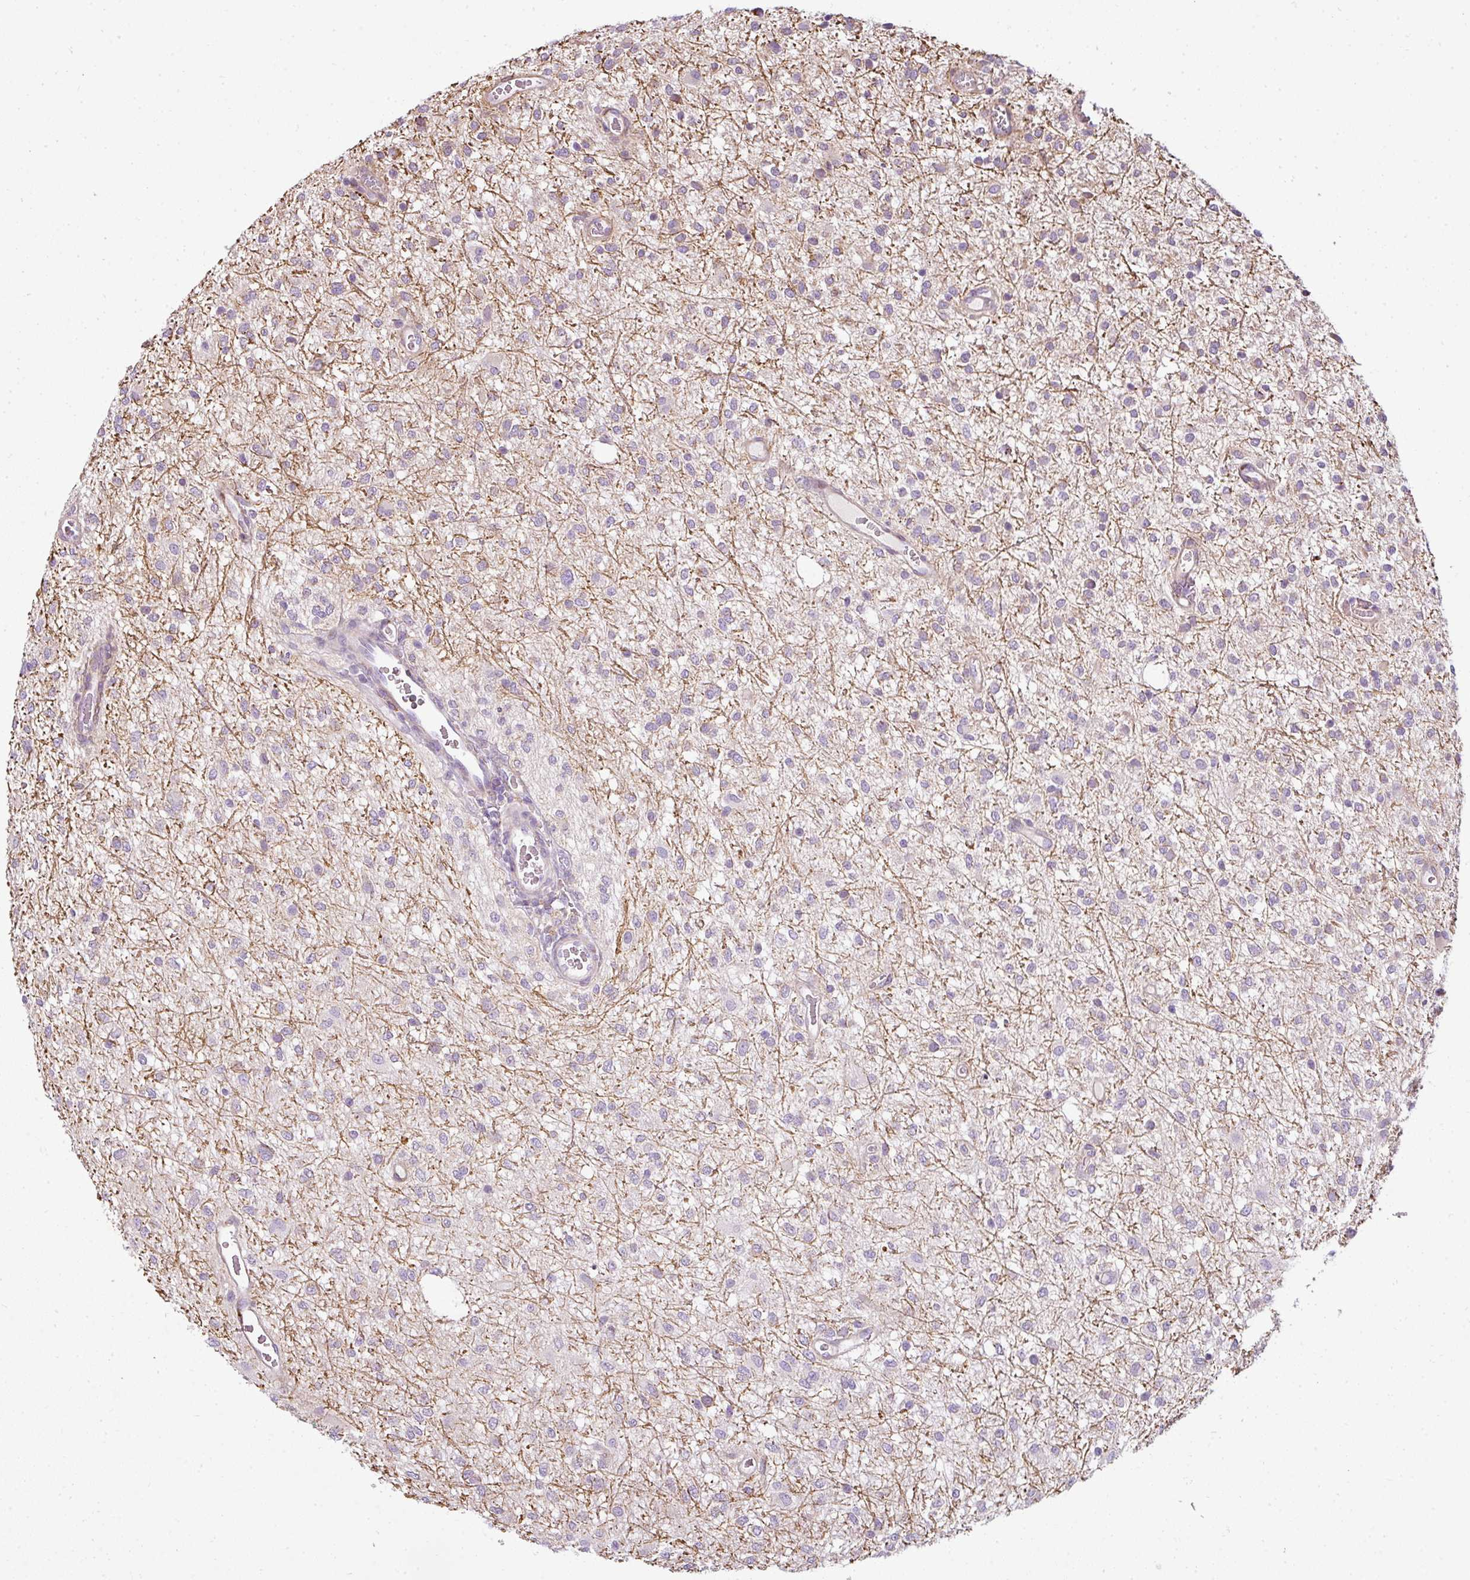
{"staining": {"intensity": "negative", "quantity": "none", "location": "none"}, "tissue": "glioma", "cell_type": "Tumor cells", "image_type": "cancer", "snomed": [{"axis": "morphology", "description": "Glioma, malignant, Low grade"}, {"axis": "topography", "description": "Cerebellum"}], "caption": "DAB immunohistochemical staining of human malignant glioma (low-grade) displays no significant expression in tumor cells.", "gene": "ANKRD18A", "patient": {"sex": "female", "age": 5}}